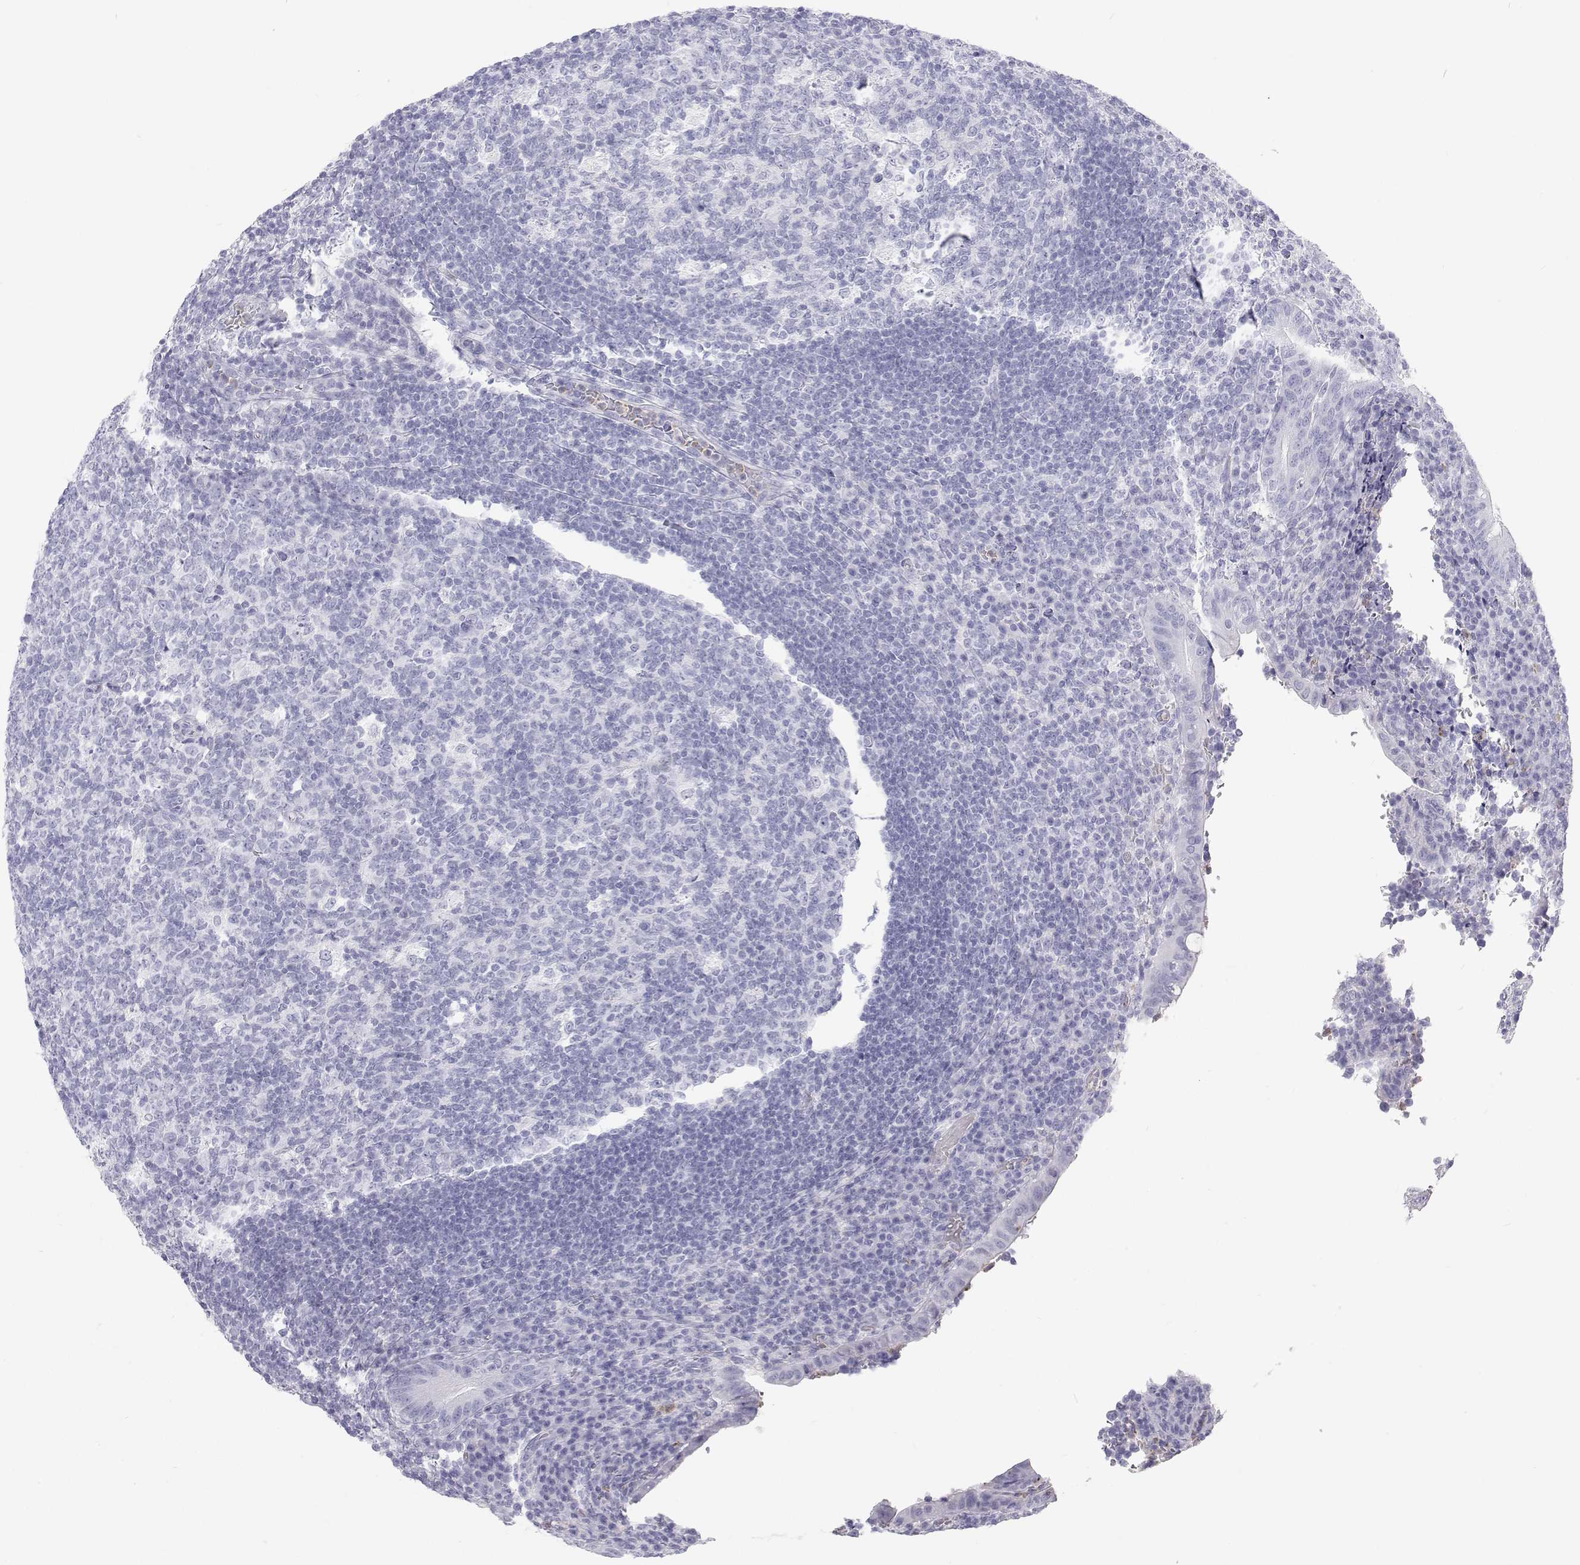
{"staining": {"intensity": "negative", "quantity": "none", "location": "none"}, "tissue": "appendix", "cell_type": "Glandular cells", "image_type": "normal", "snomed": [{"axis": "morphology", "description": "Normal tissue, NOS"}, {"axis": "topography", "description": "Appendix"}], "caption": "Immunohistochemistry photomicrograph of normal appendix: appendix stained with DAB exhibits no significant protein positivity in glandular cells. (Stains: DAB (3,3'-diaminobenzidine) immunohistochemistry (IHC) with hematoxylin counter stain, Microscopy: brightfield microscopy at high magnification).", "gene": "SFTPB", "patient": {"sex": "male", "age": 18}}